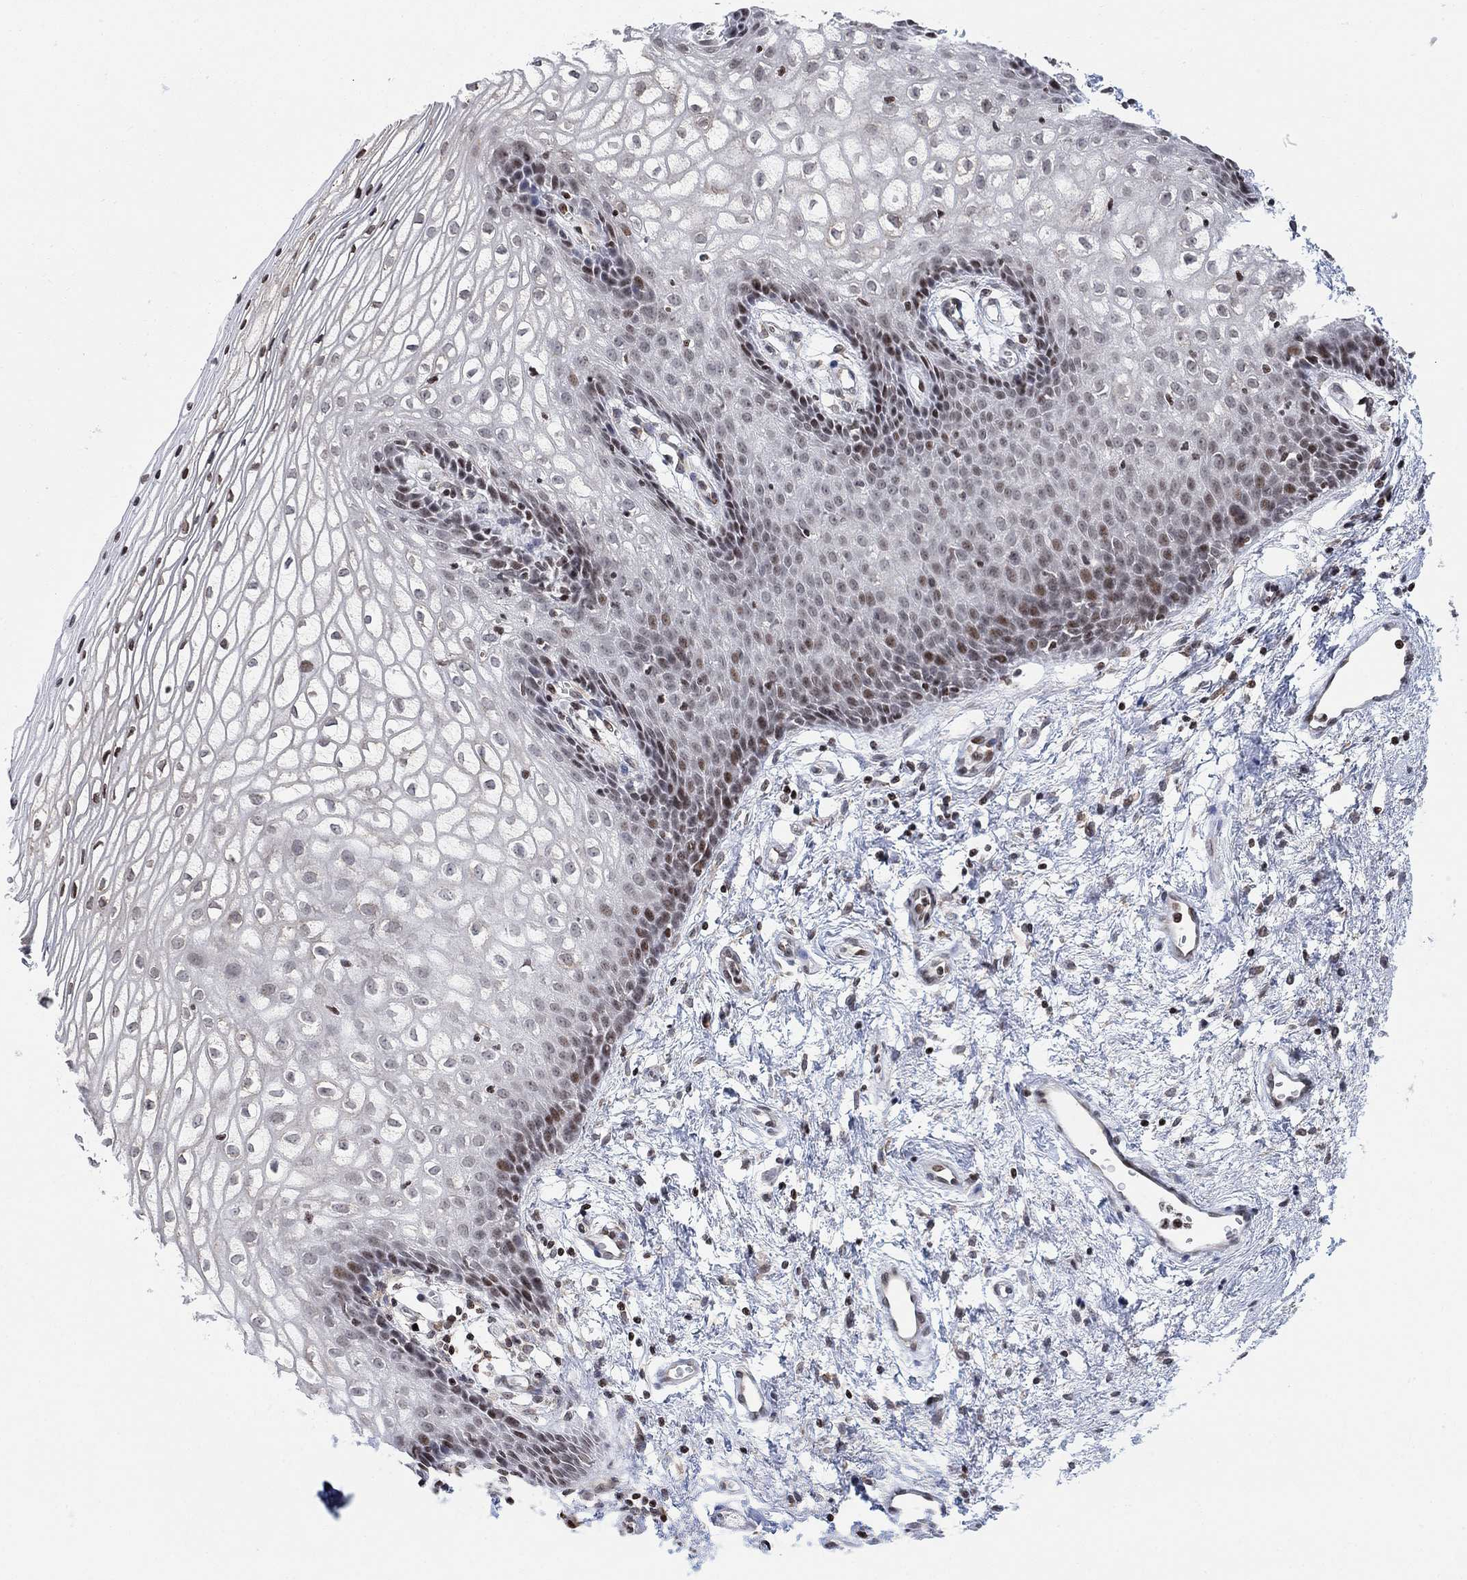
{"staining": {"intensity": "moderate", "quantity": "<25%", "location": "nuclear"}, "tissue": "vagina", "cell_type": "Squamous epithelial cells", "image_type": "normal", "snomed": [{"axis": "morphology", "description": "Normal tissue, NOS"}, {"axis": "topography", "description": "Vagina"}], "caption": "Immunohistochemistry (IHC) of benign human vagina shows low levels of moderate nuclear positivity in about <25% of squamous epithelial cells. The staining is performed using DAB brown chromogen to label protein expression. The nuclei are counter-stained blue using hematoxylin.", "gene": "ABHD14A", "patient": {"sex": "female", "age": 34}}